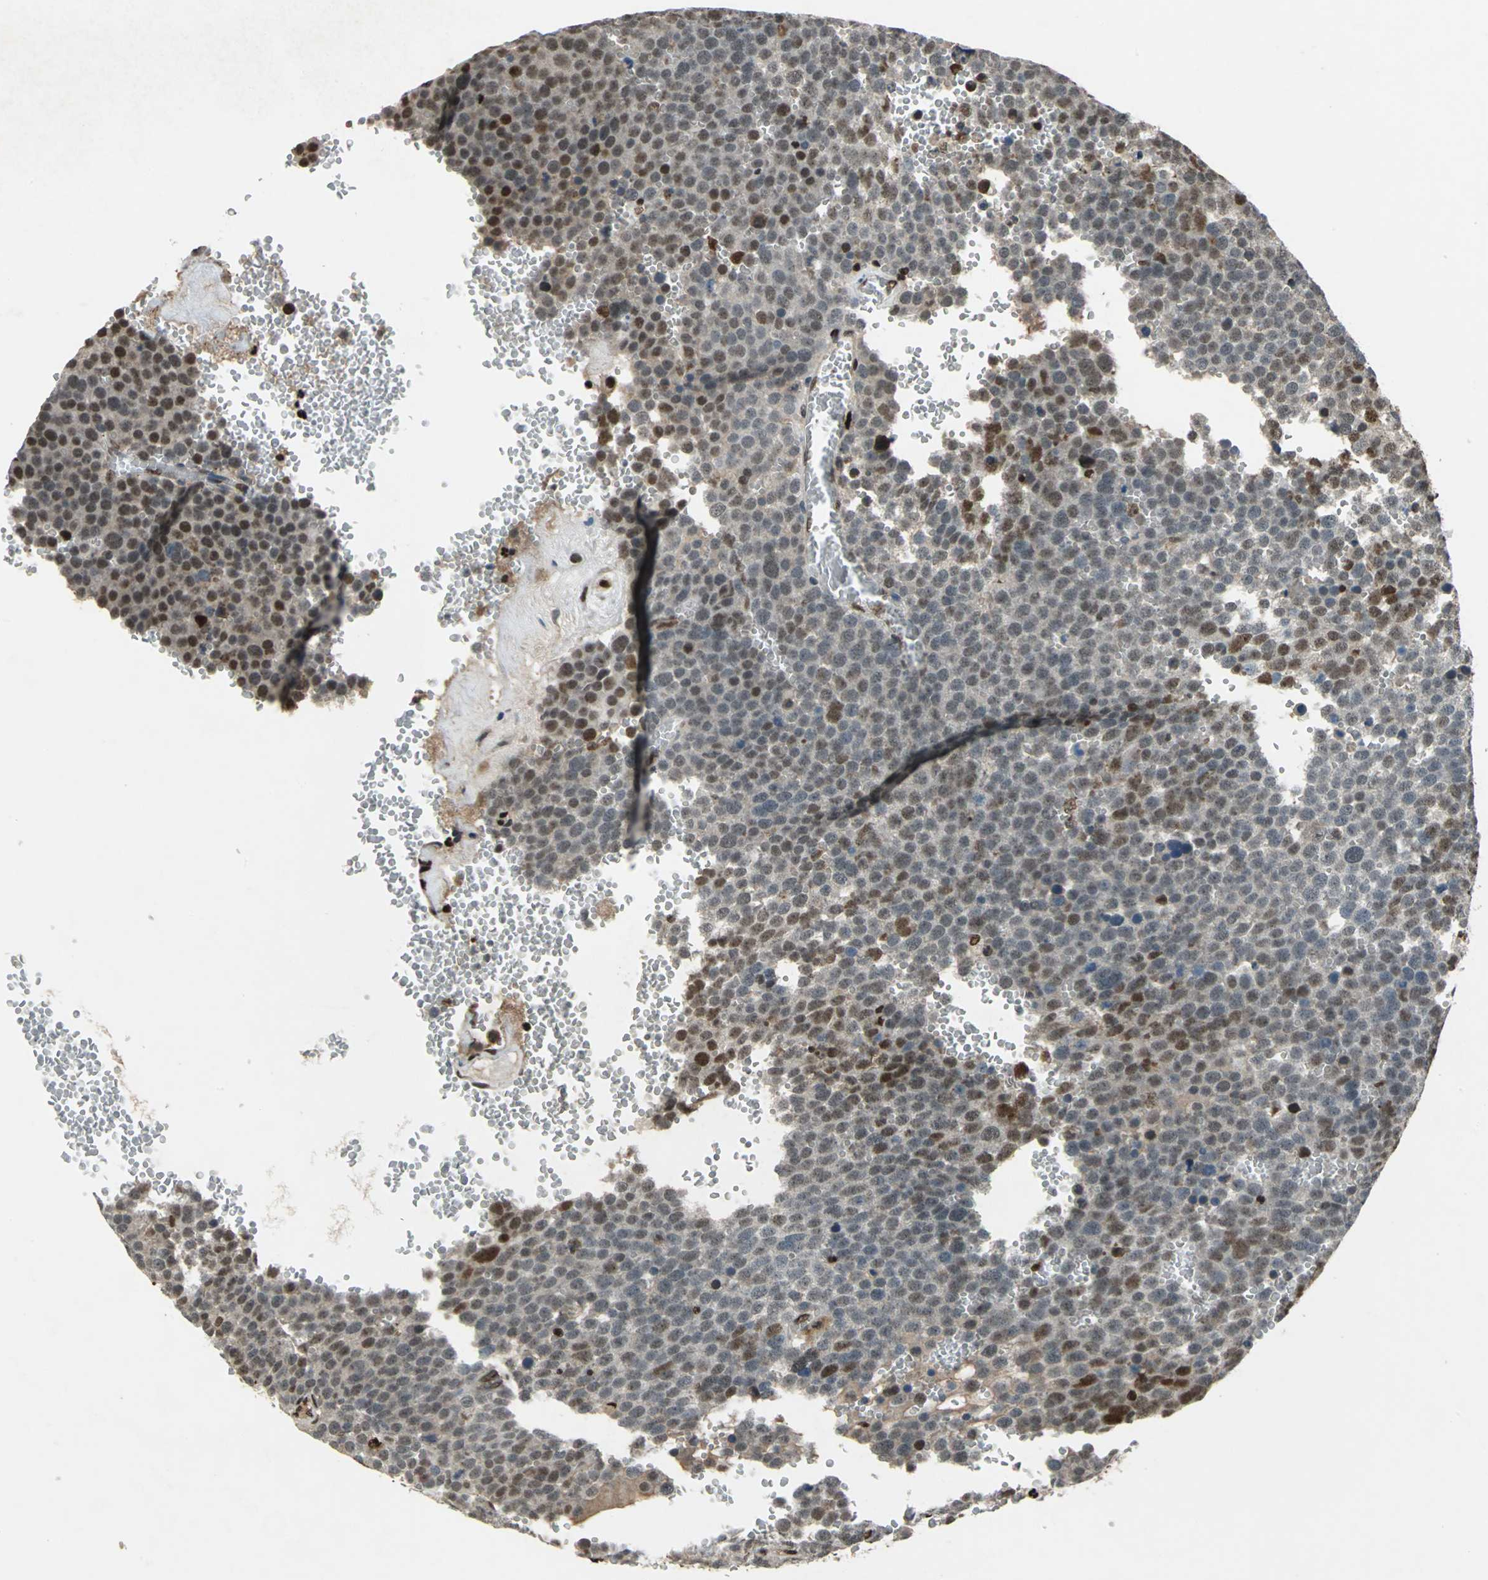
{"staining": {"intensity": "moderate", "quantity": "25%-75%", "location": "nuclear"}, "tissue": "testis cancer", "cell_type": "Tumor cells", "image_type": "cancer", "snomed": [{"axis": "morphology", "description": "Seminoma, NOS"}, {"axis": "topography", "description": "Testis"}], "caption": "This is a micrograph of immunohistochemistry (IHC) staining of seminoma (testis), which shows moderate positivity in the nuclear of tumor cells.", "gene": "ANP32A", "patient": {"sex": "male", "age": 71}}